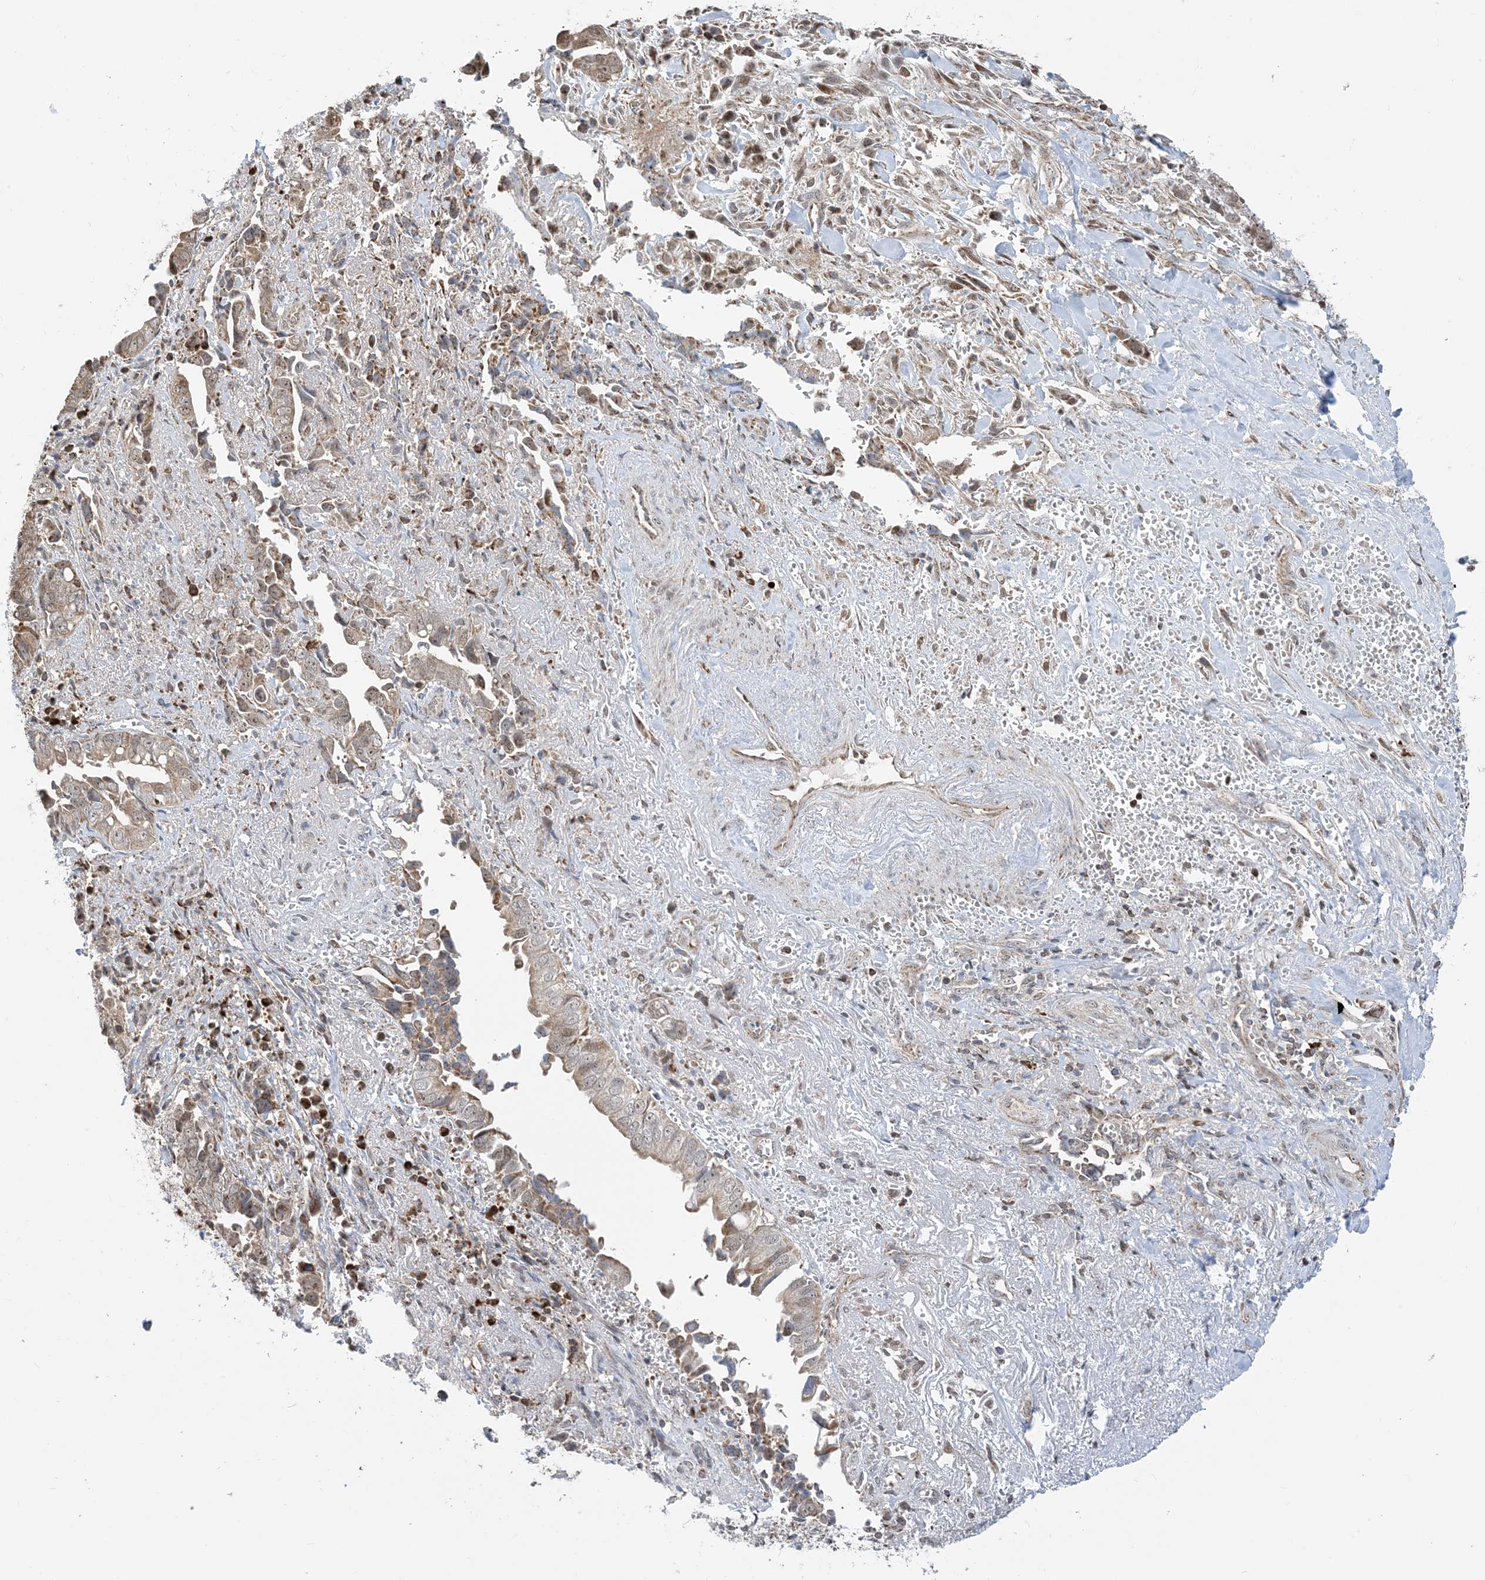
{"staining": {"intensity": "weak", "quantity": "25%-75%", "location": "cytoplasmic/membranous"}, "tissue": "liver cancer", "cell_type": "Tumor cells", "image_type": "cancer", "snomed": [{"axis": "morphology", "description": "Cholangiocarcinoma"}, {"axis": "topography", "description": "Liver"}], "caption": "This is an image of IHC staining of liver cancer, which shows weak expression in the cytoplasmic/membranous of tumor cells.", "gene": "MAPKBP1", "patient": {"sex": "female", "age": 79}}